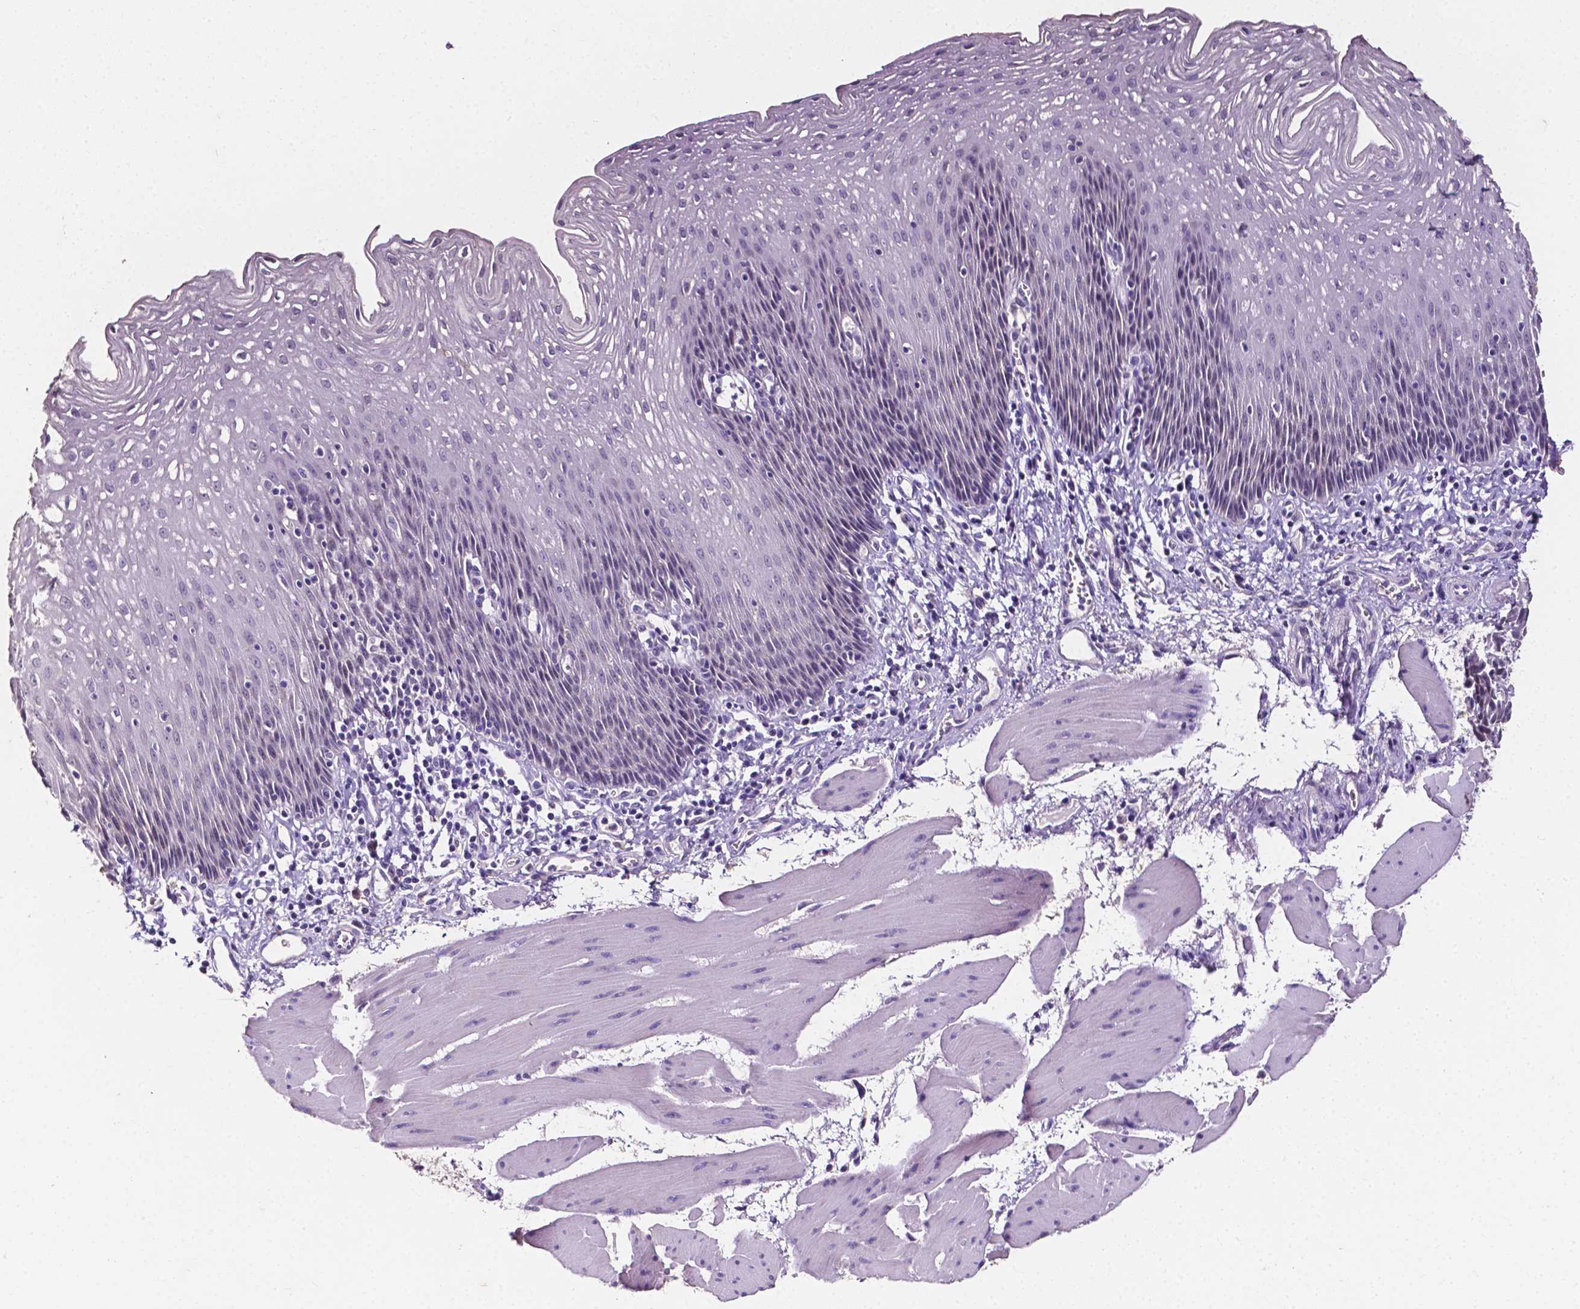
{"staining": {"intensity": "weak", "quantity": "<25%", "location": "nuclear"}, "tissue": "esophagus", "cell_type": "Squamous epithelial cells", "image_type": "normal", "snomed": [{"axis": "morphology", "description": "Normal tissue, NOS"}, {"axis": "topography", "description": "Esophagus"}], "caption": "This is a micrograph of immunohistochemistry (IHC) staining of unremarkable esophagus, which shows no staining in squamous epithelial cells.", "gene": "PSAT1", "patient": {"sex": "female", "age": 64}}